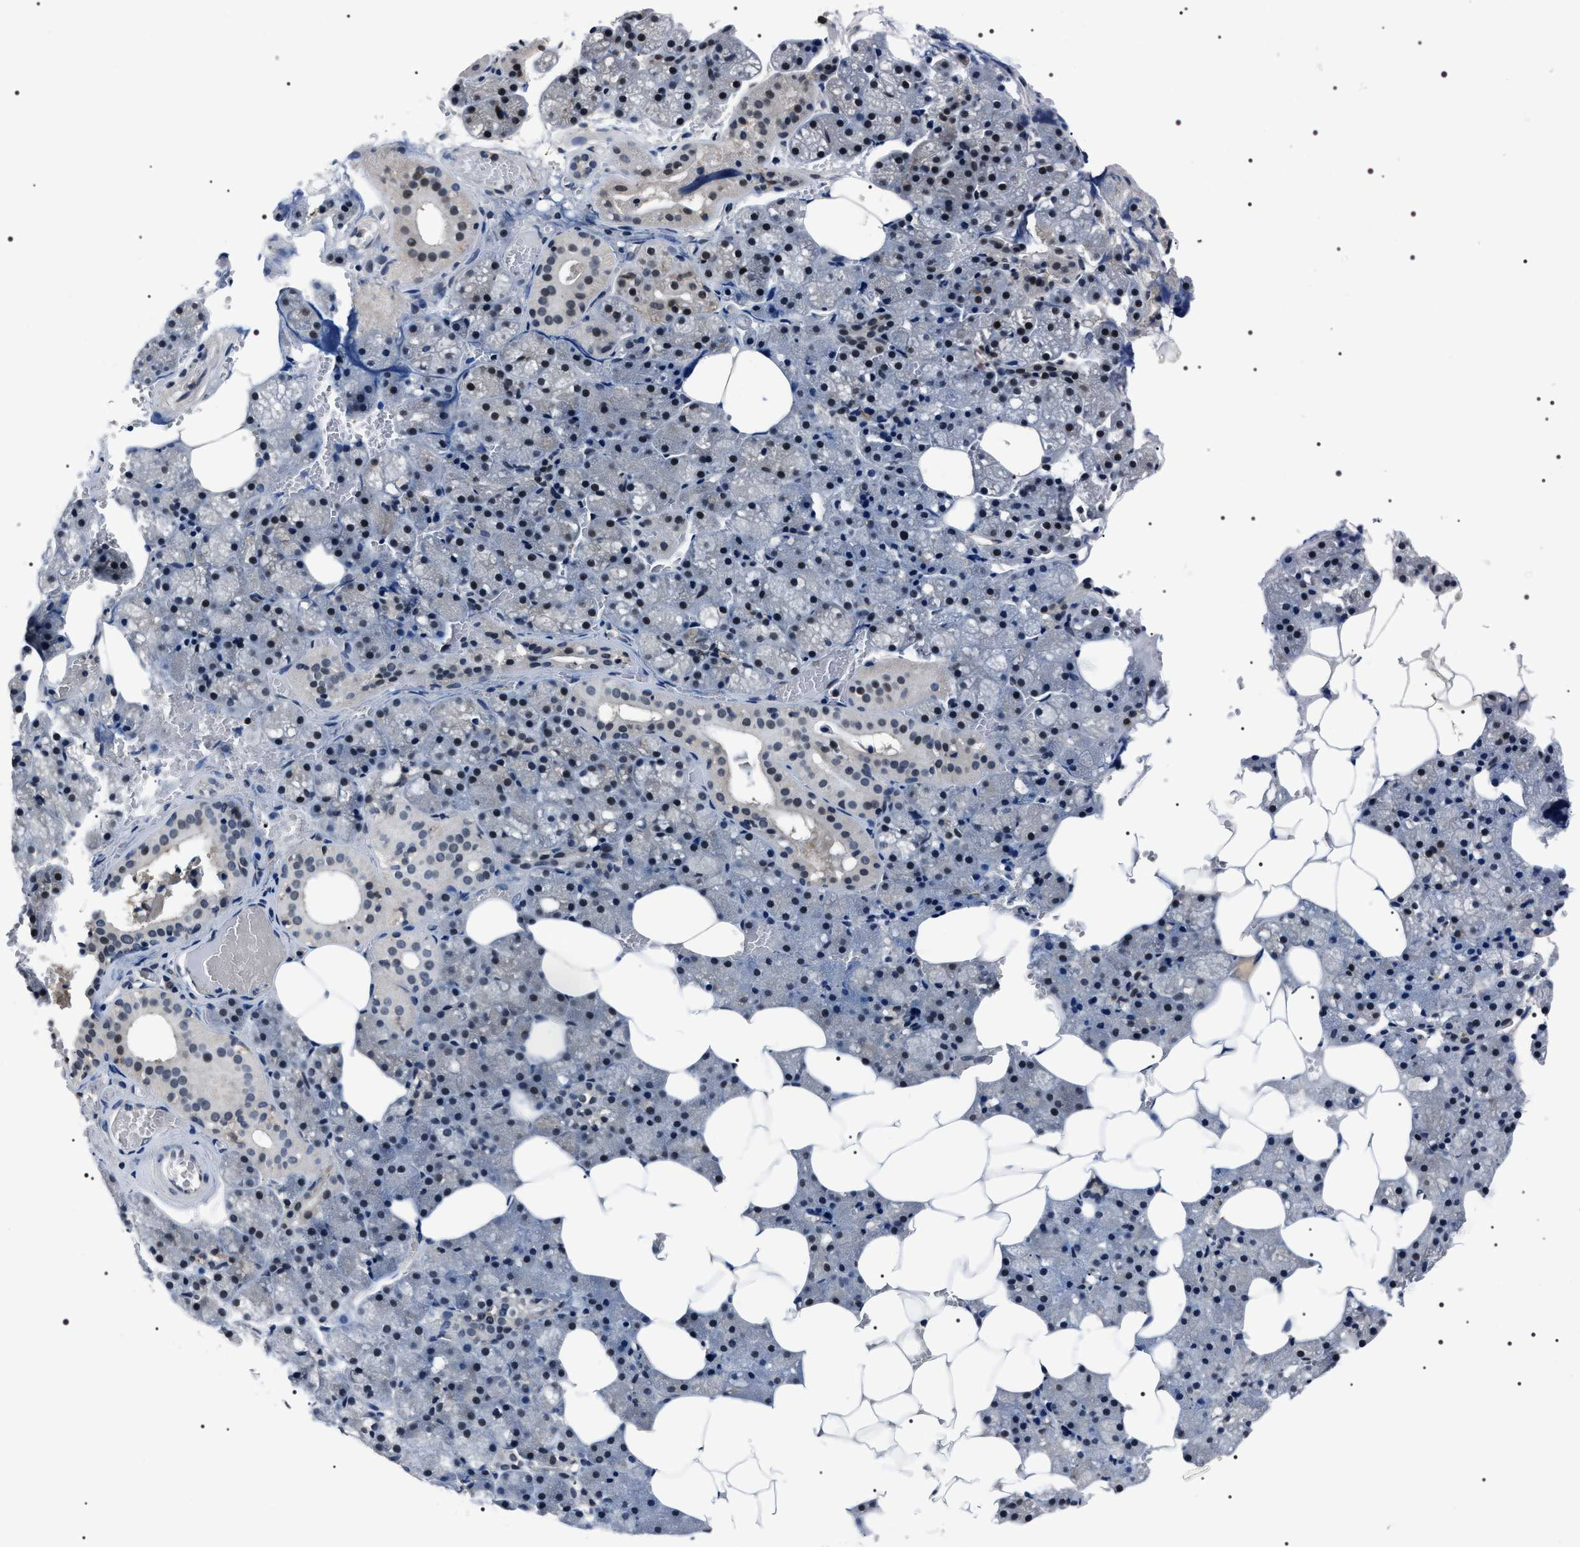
{"staining": {"intensity": "strong", "quantity": "<25%", "location": "nuclear"}, "tissue": "salivary gland", "cell_type": "Glandular cells", "image_type": "normal", "snomed": [{"axis": "morphology", "description": "Normal tissue, NOS"}, {"axis": "topography", "description": "Salivary gland"}], "caption": "Glandular cells show medium levels of strong nuclear expression in about <25% of cells in normal human salivary gland. The protein of interest is shown in brown color, while the nuclei are stained blue.", "gene": "SIPA1", "patient": {"sex": "male", "age": 62}}